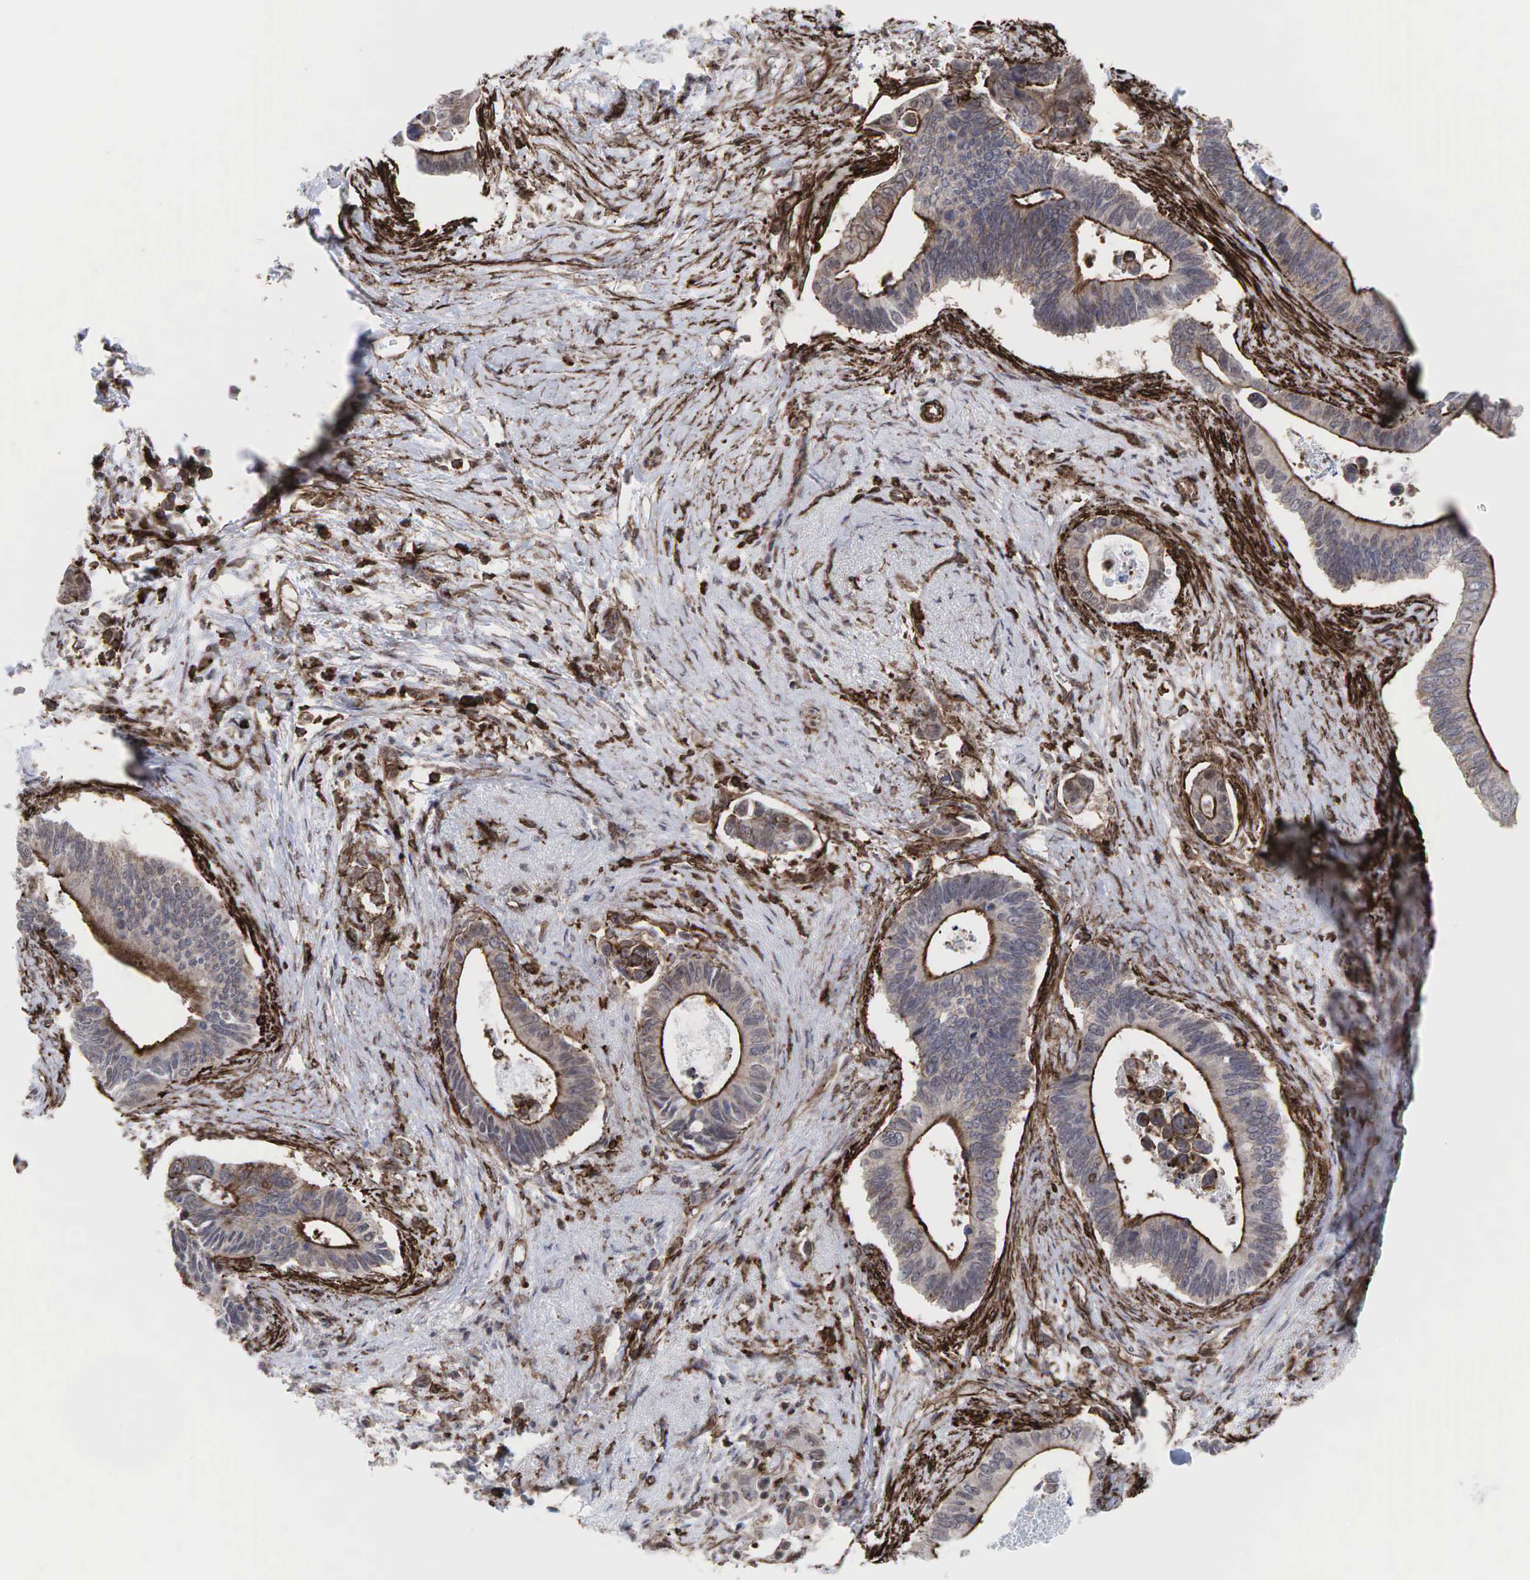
{"staining": {"intensity": "weak", "quantity": ">75%", "location": "cytoplasmic/membranous"}, "tissue": "pancreatic cancer", "cell_type": "Tumor cells", "image_type": "cancer", "snomed": [{"axis": "morphology", "description": "Adenocarcinoma, NOS"}, {"axis": "topography", "description": "Pancreas"}], "caption": "Pancreatic adenocarcinoma stained with DAB (3,3'-diaminobenzidine) immunohistochemistry exhibits low levels of weak cytoplasmic/membranous positivity in about >75% of tumor cells. Using DAB (brown) and hematoxylin (blue) stains, captured at high magnification using brightfield microscopy.", "gene": "GPRASP1", "patient": {"sex": "female", "age": 70}}